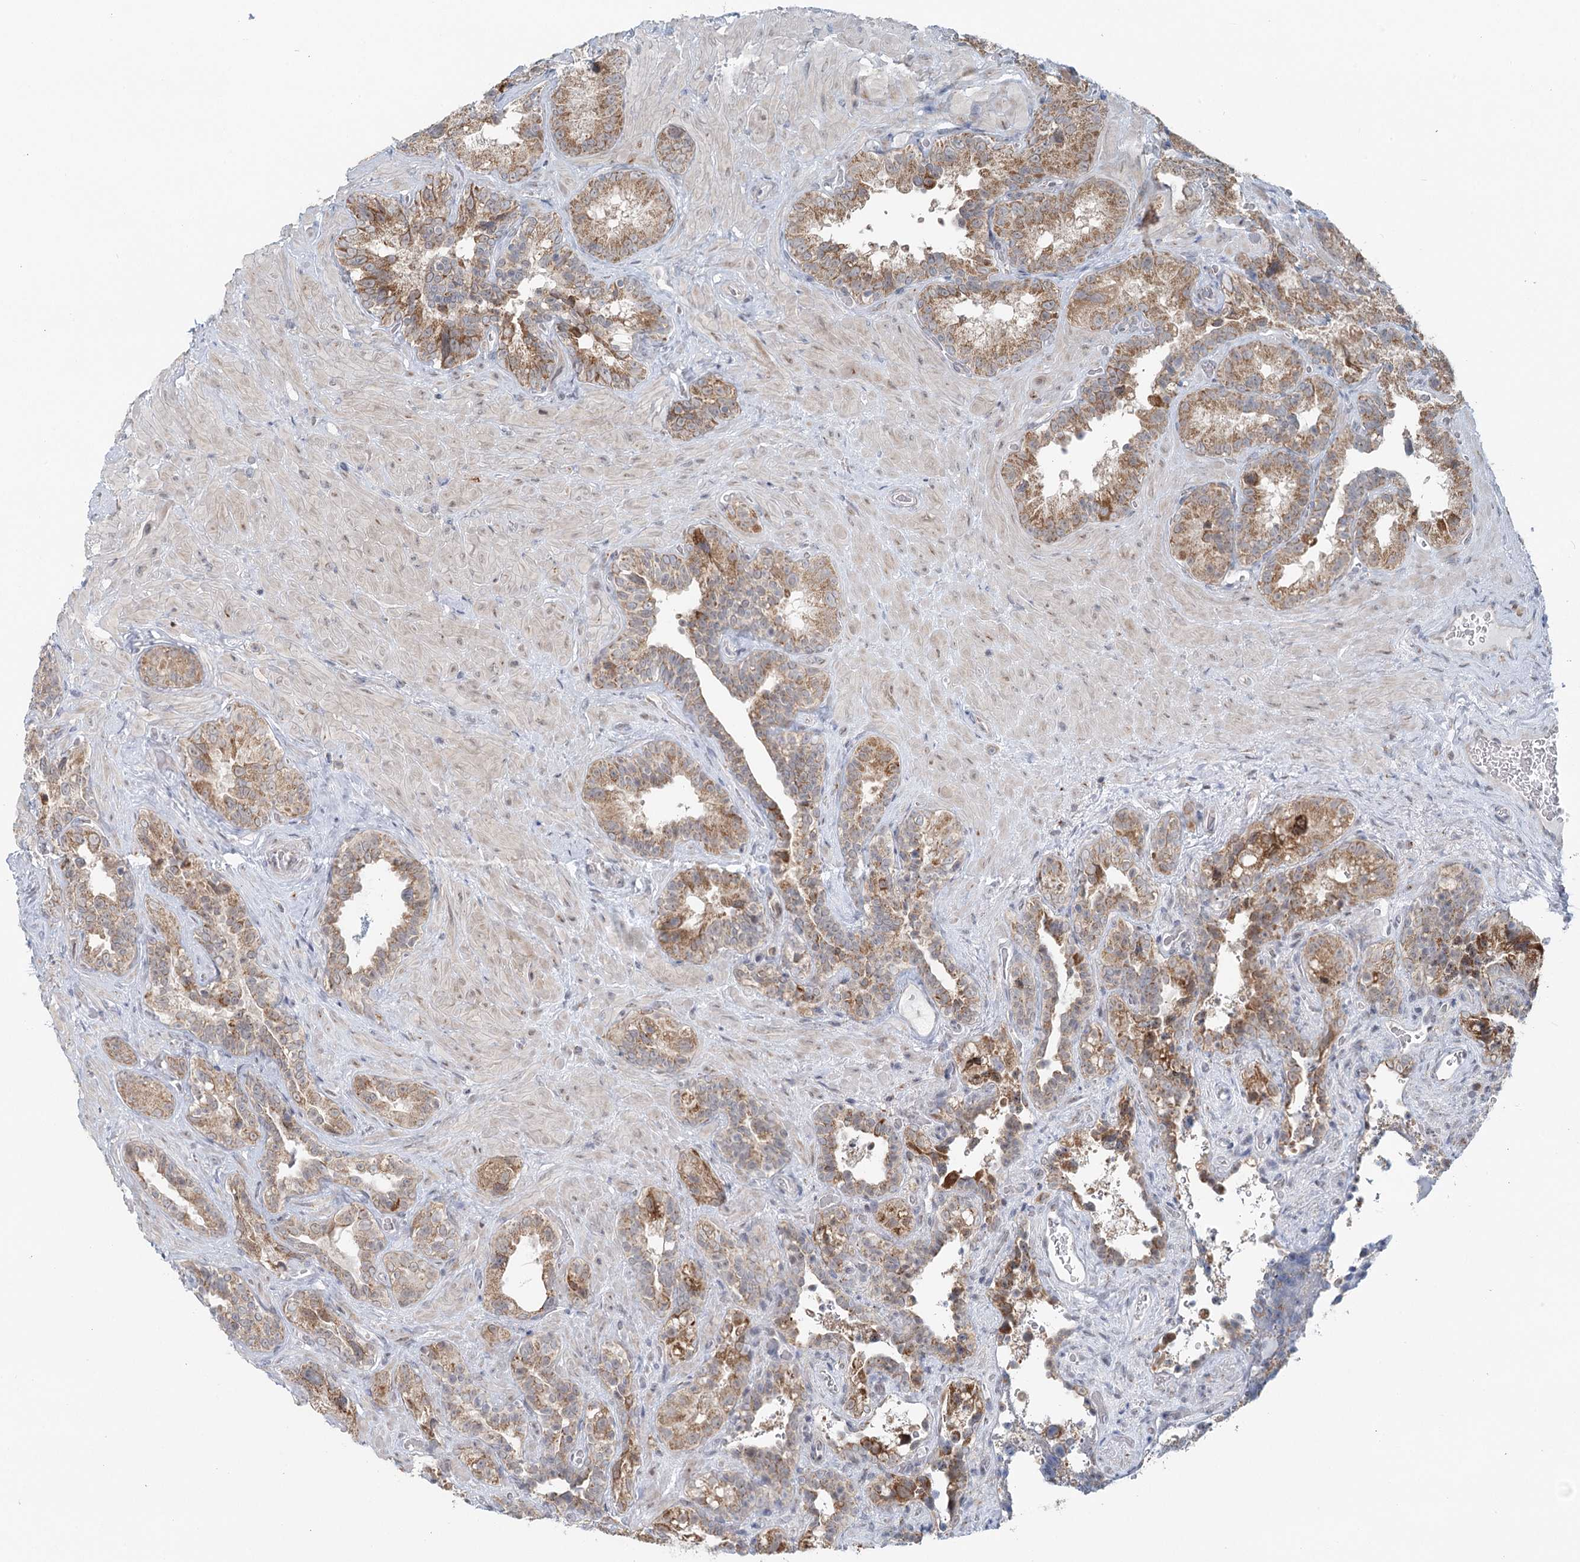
{"staining": {"intensity": "moderate", "quantity": ">75%", "location": "cytoplasmic/membranous"}, "tissue": "seminal vesicle", "cell_type": "Glandular cells", "image_type": "normal", "snomed": [{"axis": "morphology", "description": "Normal tissue, NOS"}, {"axis": "topography", "description": "Seminal veicle"}, {"axis": "topography", "description": "Peripheral nerve tissue"}], "caption": "Glandular cells demonstrate medium levels of moderate cytoplasmic/membranous staining in about >75% of cells in unremarkable seminal vesicle. The protein of interest is shown in brown color, while the nuclei are stained blue.", "gene": "RNF150", "patient": {"sex": "male", "age": 67}}